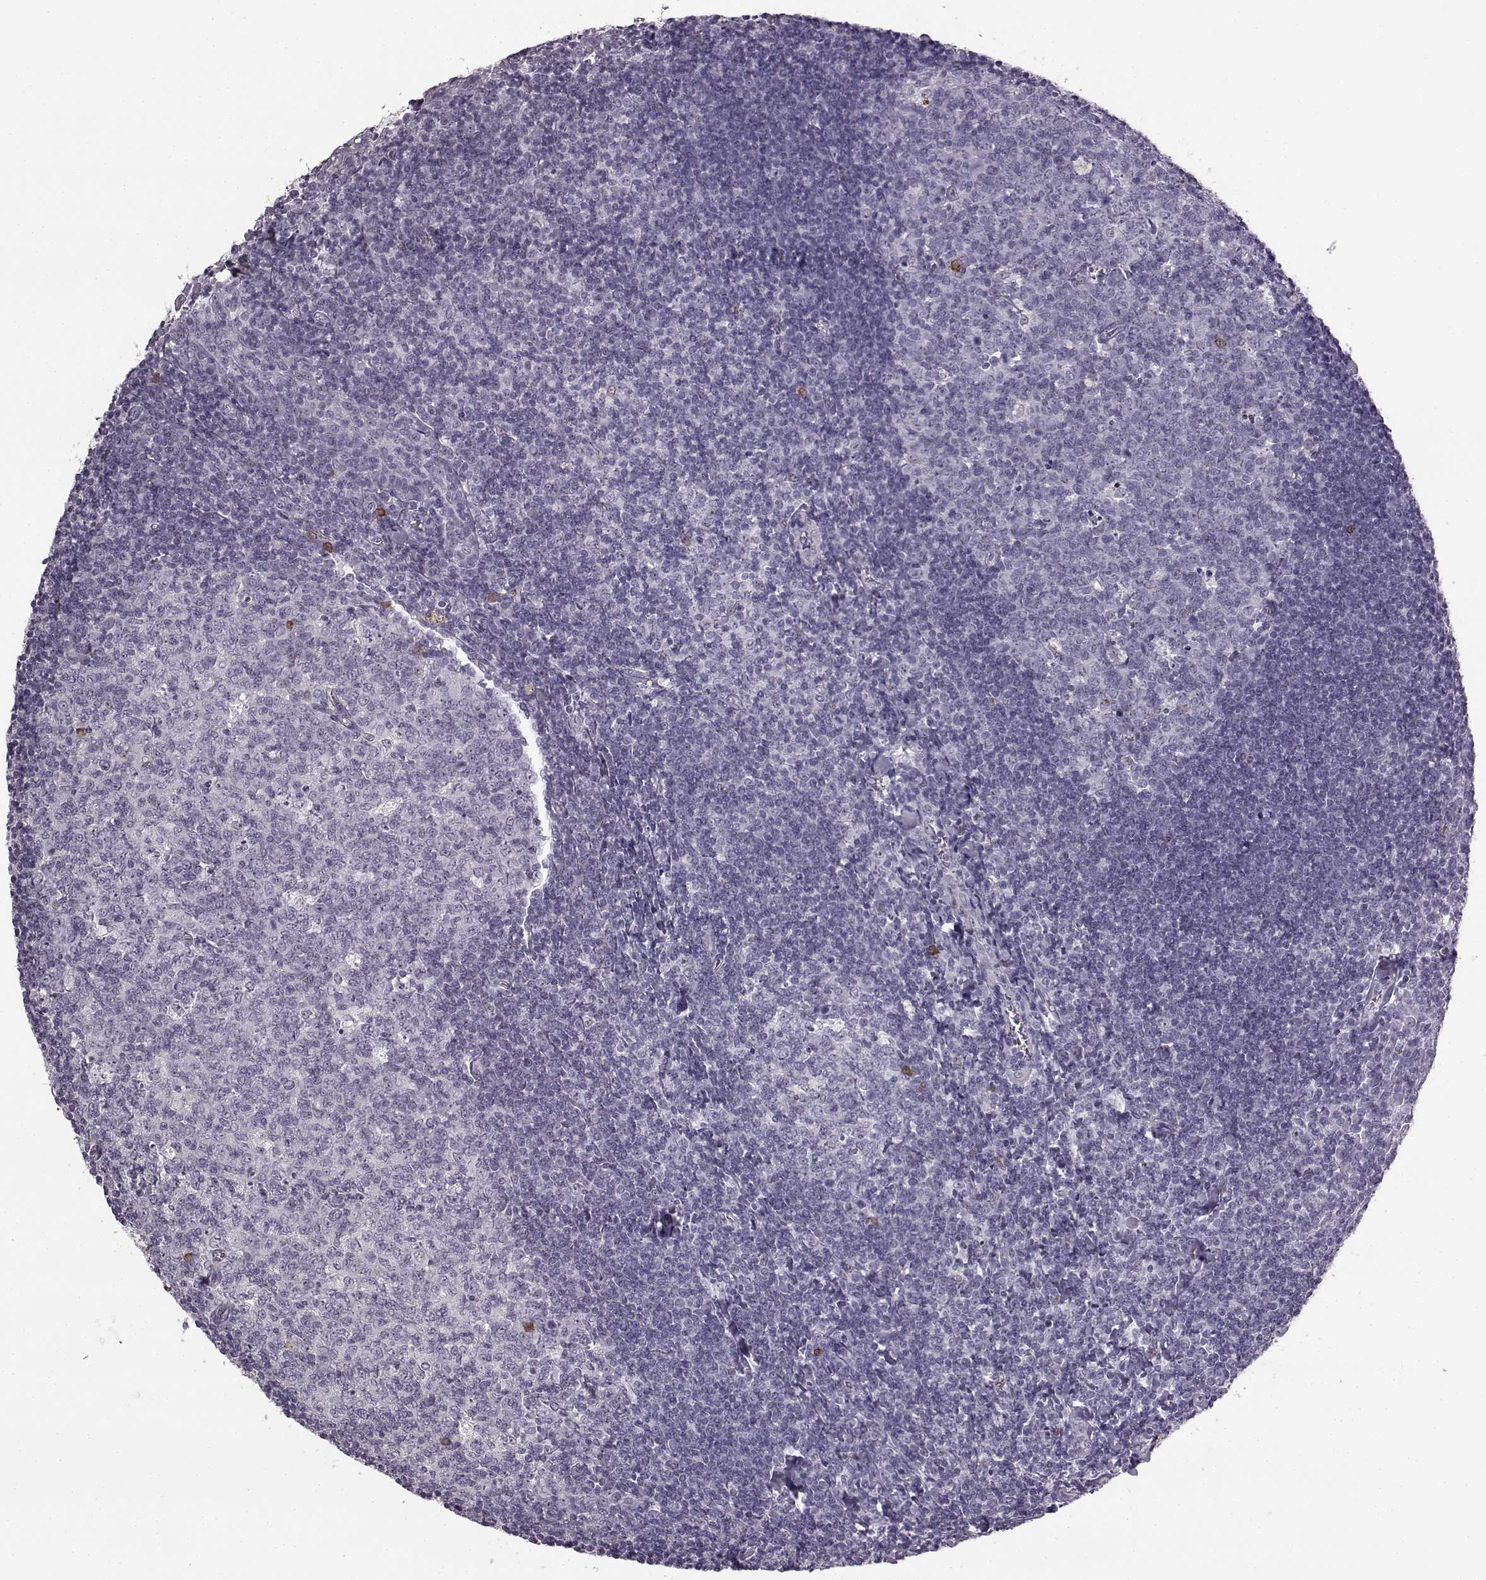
{"staining": {"intensity": "weak", "quantity": "<25%", "location": "cytoplasmic/membranous"}, "tissue": "tonsil", "cell_type": "Germinal center cells", "image_type": "normal", "snomed": [{"axis": "morphology", "description": "Normal tissue, NOS"}, {"axis": "topography", "description": "Tonsil"}], "caption": "An IHC histopathology image of unremarkable tonsil is shown. There is no staining in germinal center cells of tonsil. The staining is performed using DAB brown chromogen with nuclei counter-stained in using hematoxylin.", "gene": "PRPH2", "patient": {"sex": "female", "age": 12}}